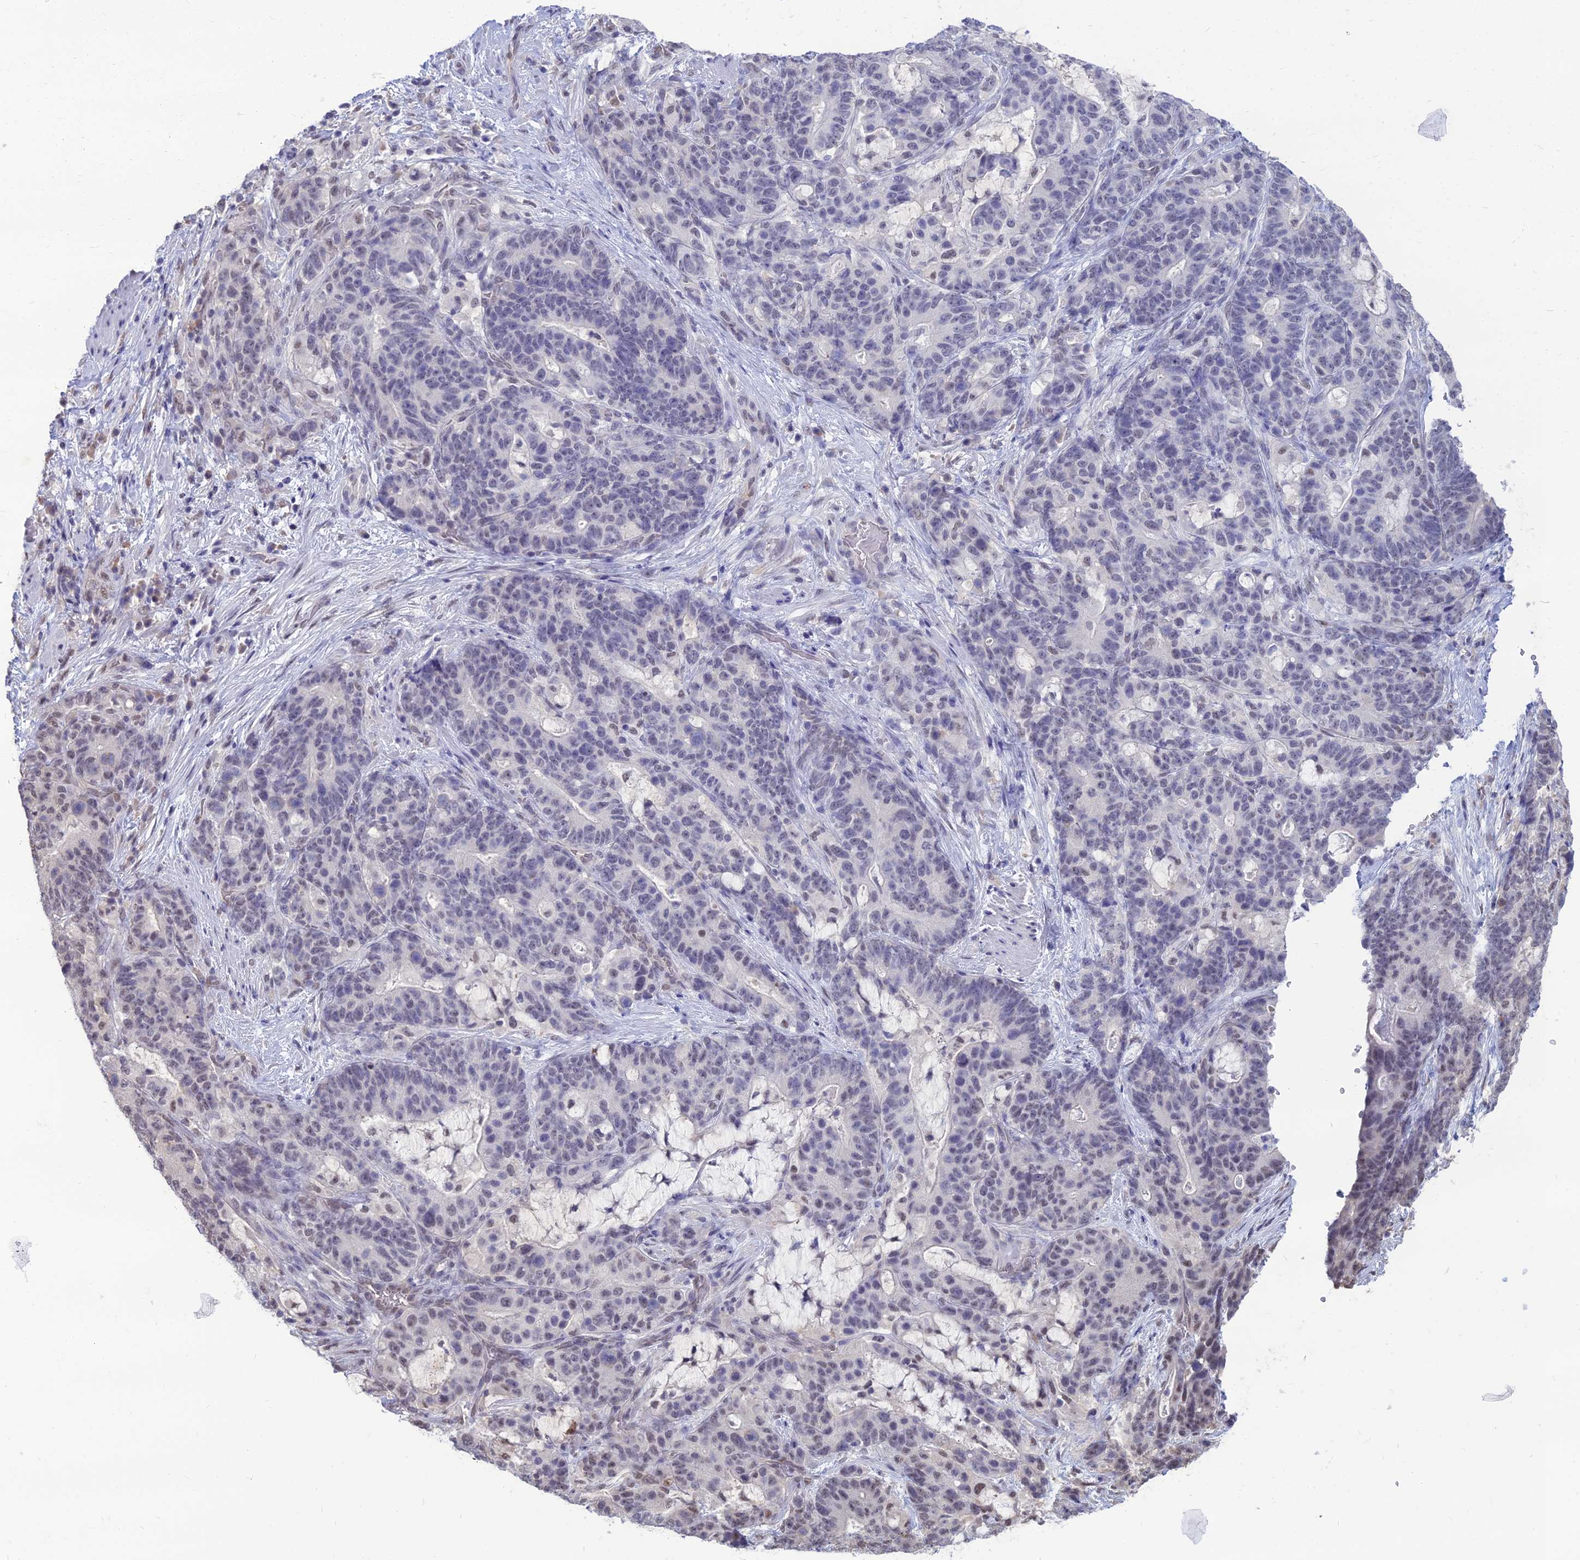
{"staining": {"intensity": "weak", "quantity": "<25%", "location": "nuclear"}, "tissue": "stomach cancer", "cell_type": "Tumor cells", "image_type": "cancer", "snomed": [{"axis": "morphology", "description": "Normal tissue, NOS"}, {"axis": "morphology", "description": "Adenocarcinoma, NOS"}, {"axis": "topography", "description": "Stomach"}], "caption": "Stomach cancer (adenocarcinoma) stained for a protein using IHC demonstrates no staining tumor cells.", "gene": "SRSF7", "patient": {"sex": "female", "age": 64}}